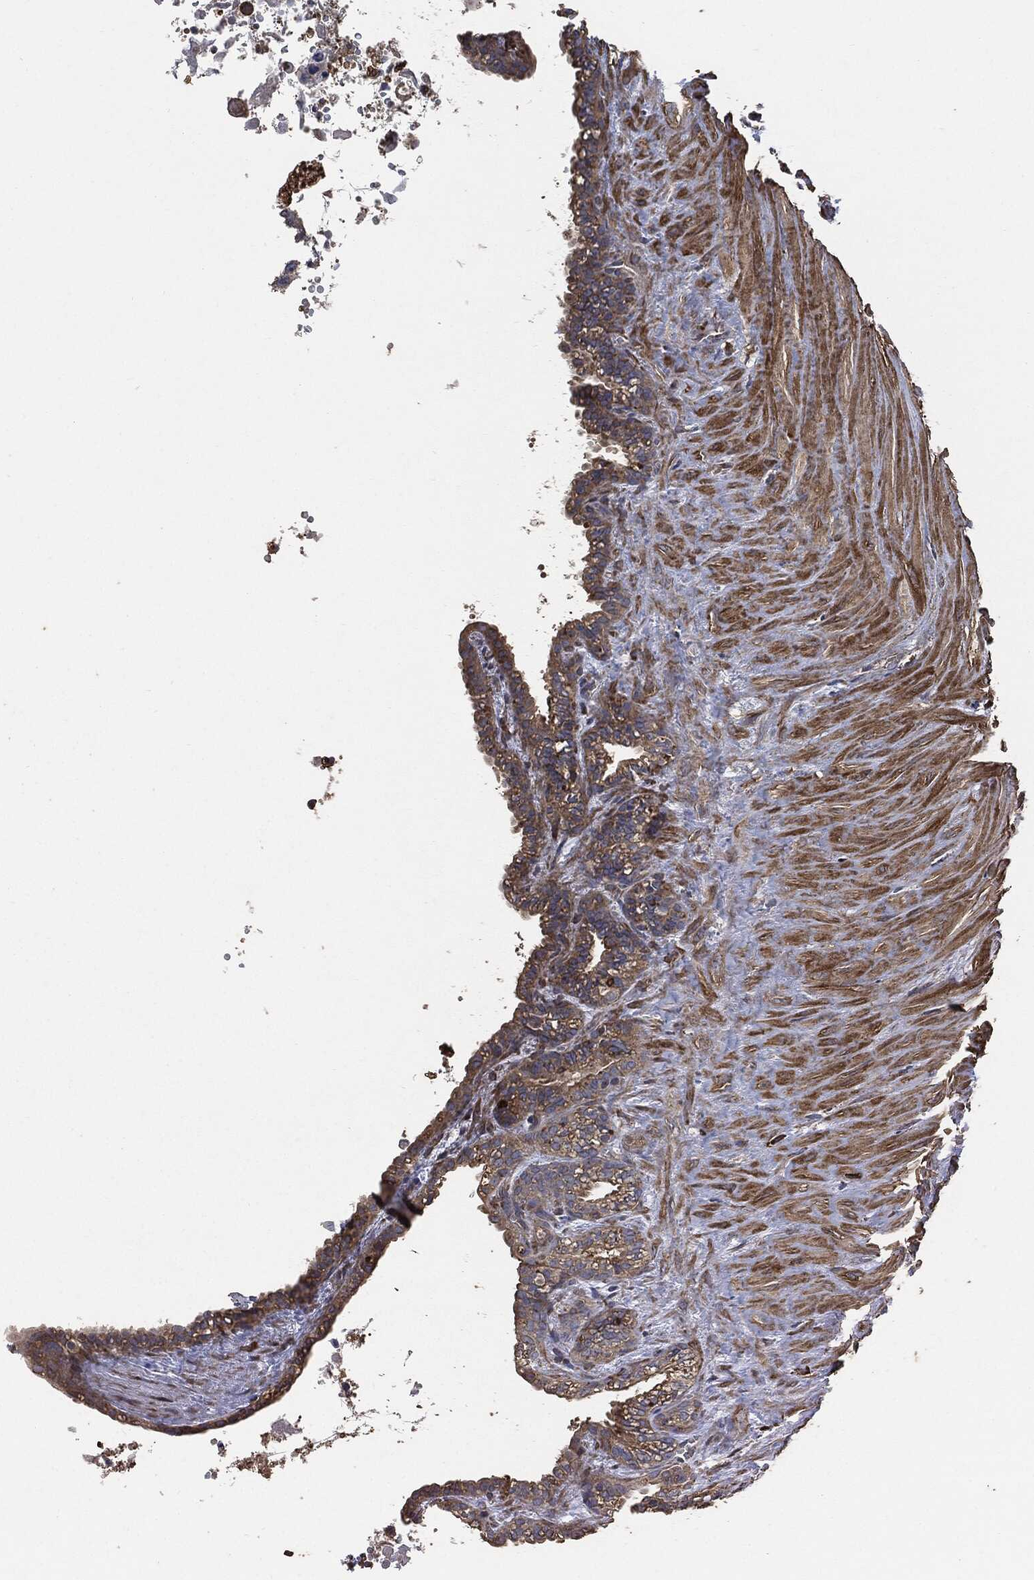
{"staining": {"intensity": "strong", "quantity": "25%-75%", "location": "cytoplasmic/membranous"}, "tissue": "seminal vesicle", "cell_type": "Glandular cells", "image_type": "normal", "snomed": [{"axis": "morphology", "description": "Normal tissue, NOS"}, {"axis": "morphology", "description": "Urothelial carcinoma, NOS"}, {"axis": "topography", "description": "Urinary bladder"}, {"axis": "topography", "description": "Seminal veicle"}], "caption": "Immunohistochemical staining of normal human seminal vesicle shows 25%-75% levels of strong cytoplasmic/membranous protein expression in approximately 25%-75% of glandular cells. Immunohistochemistry (ihc) stains the protein of interest in brown and the nuclei are stained blue.", "gene": "STK3", "patient": {"sex": "male", "age": 76}}